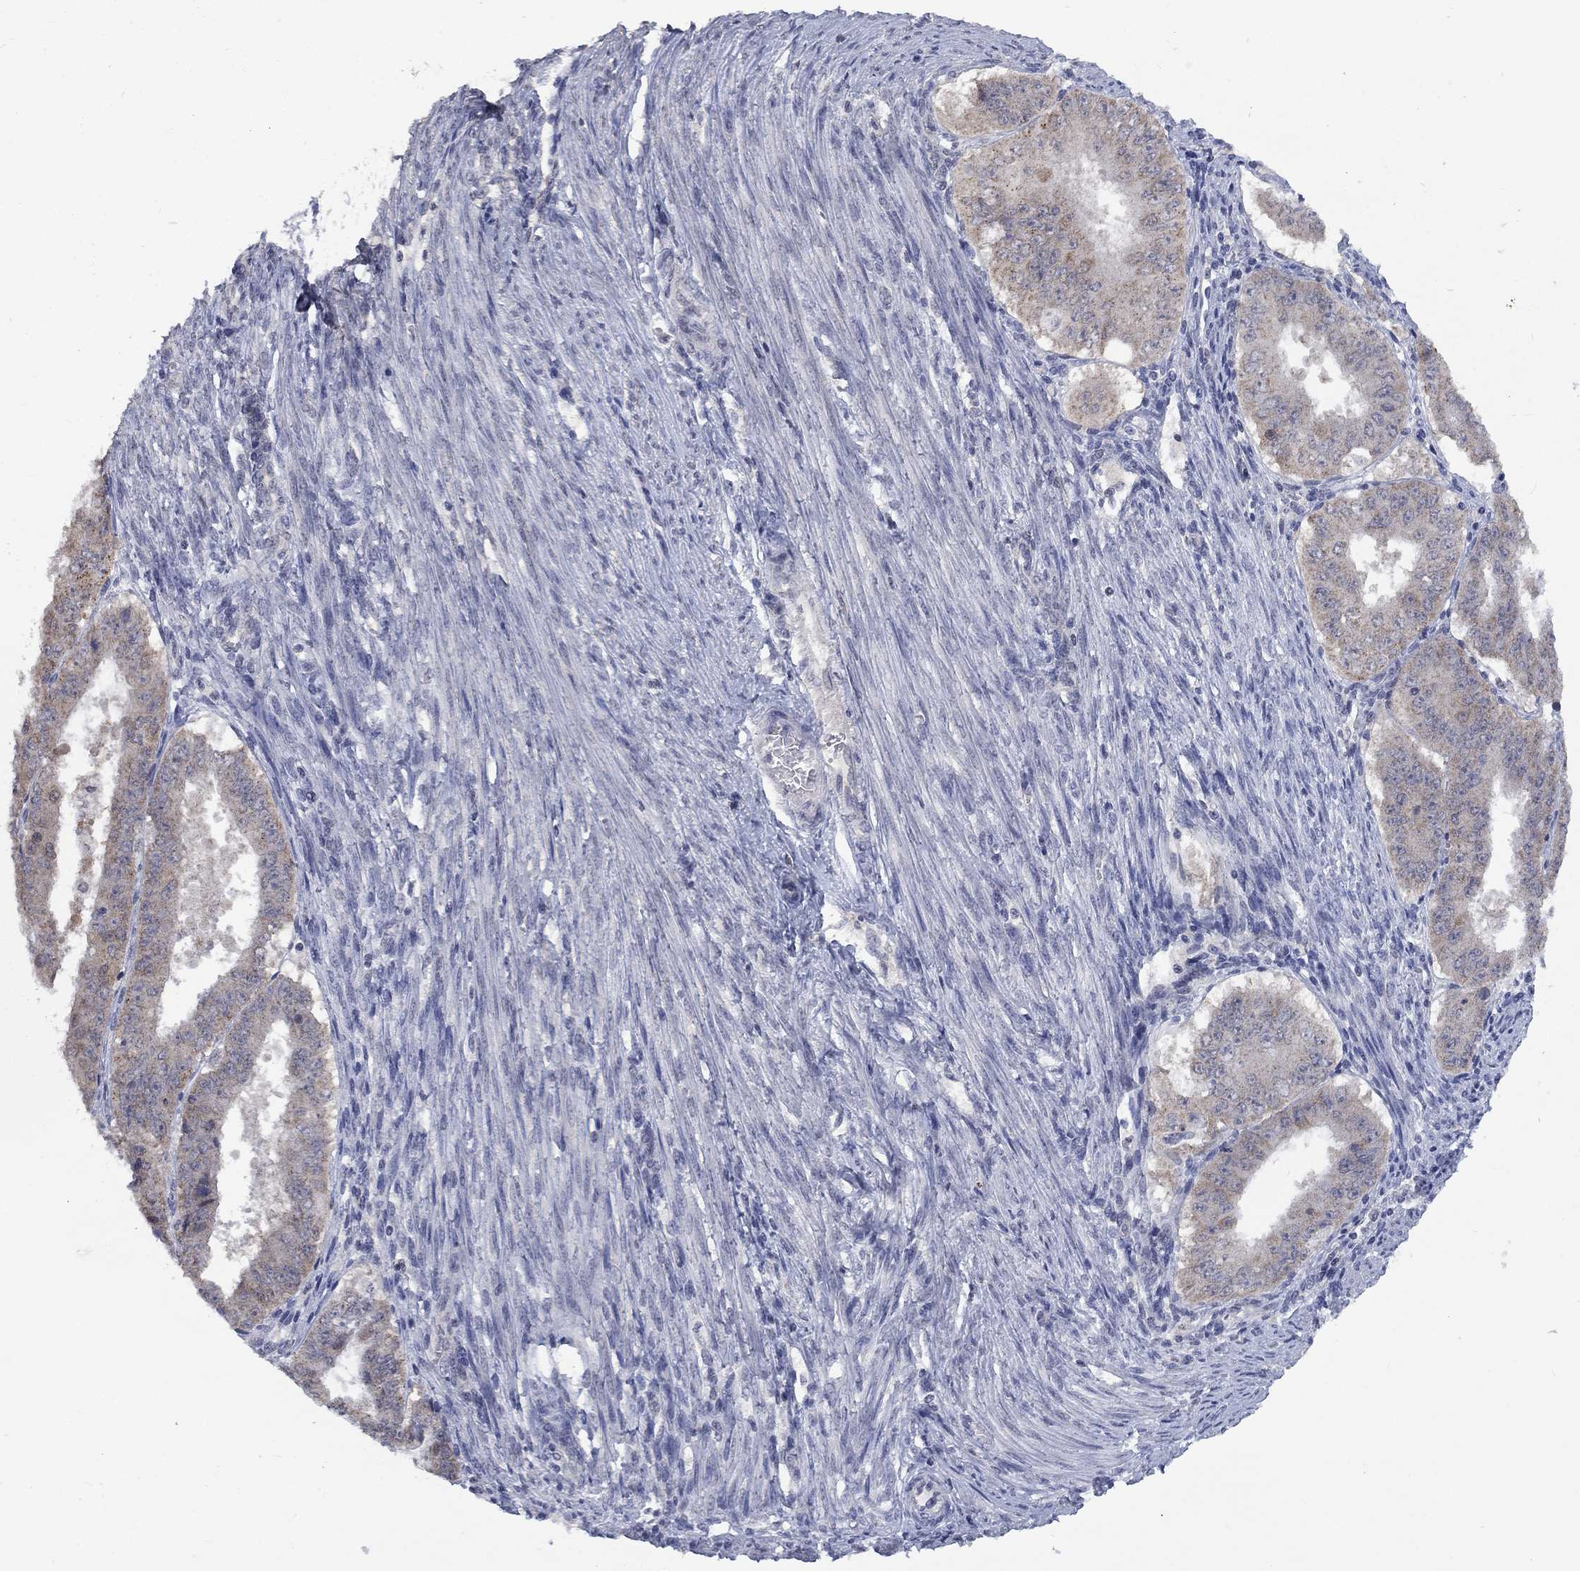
{"staining": {"intensity": "weak", "quantity": "<25%", "location": "cytoplasmic/membranous"}, "tissue": "ovarian cancer", "cell_type": "Tumor cells", "image_type": "cancer", "snomed": [{"axis": "morphology", "description": "Carcinoma, endometroid"}, {"axis": "topography", "description": "Ovary"}], "caption": "There is no significant staining in tumor cells of endometroid carcinoma (ovarian).", "gene": "SPATA33", "patient": {"sex": "female", "age": 42}}